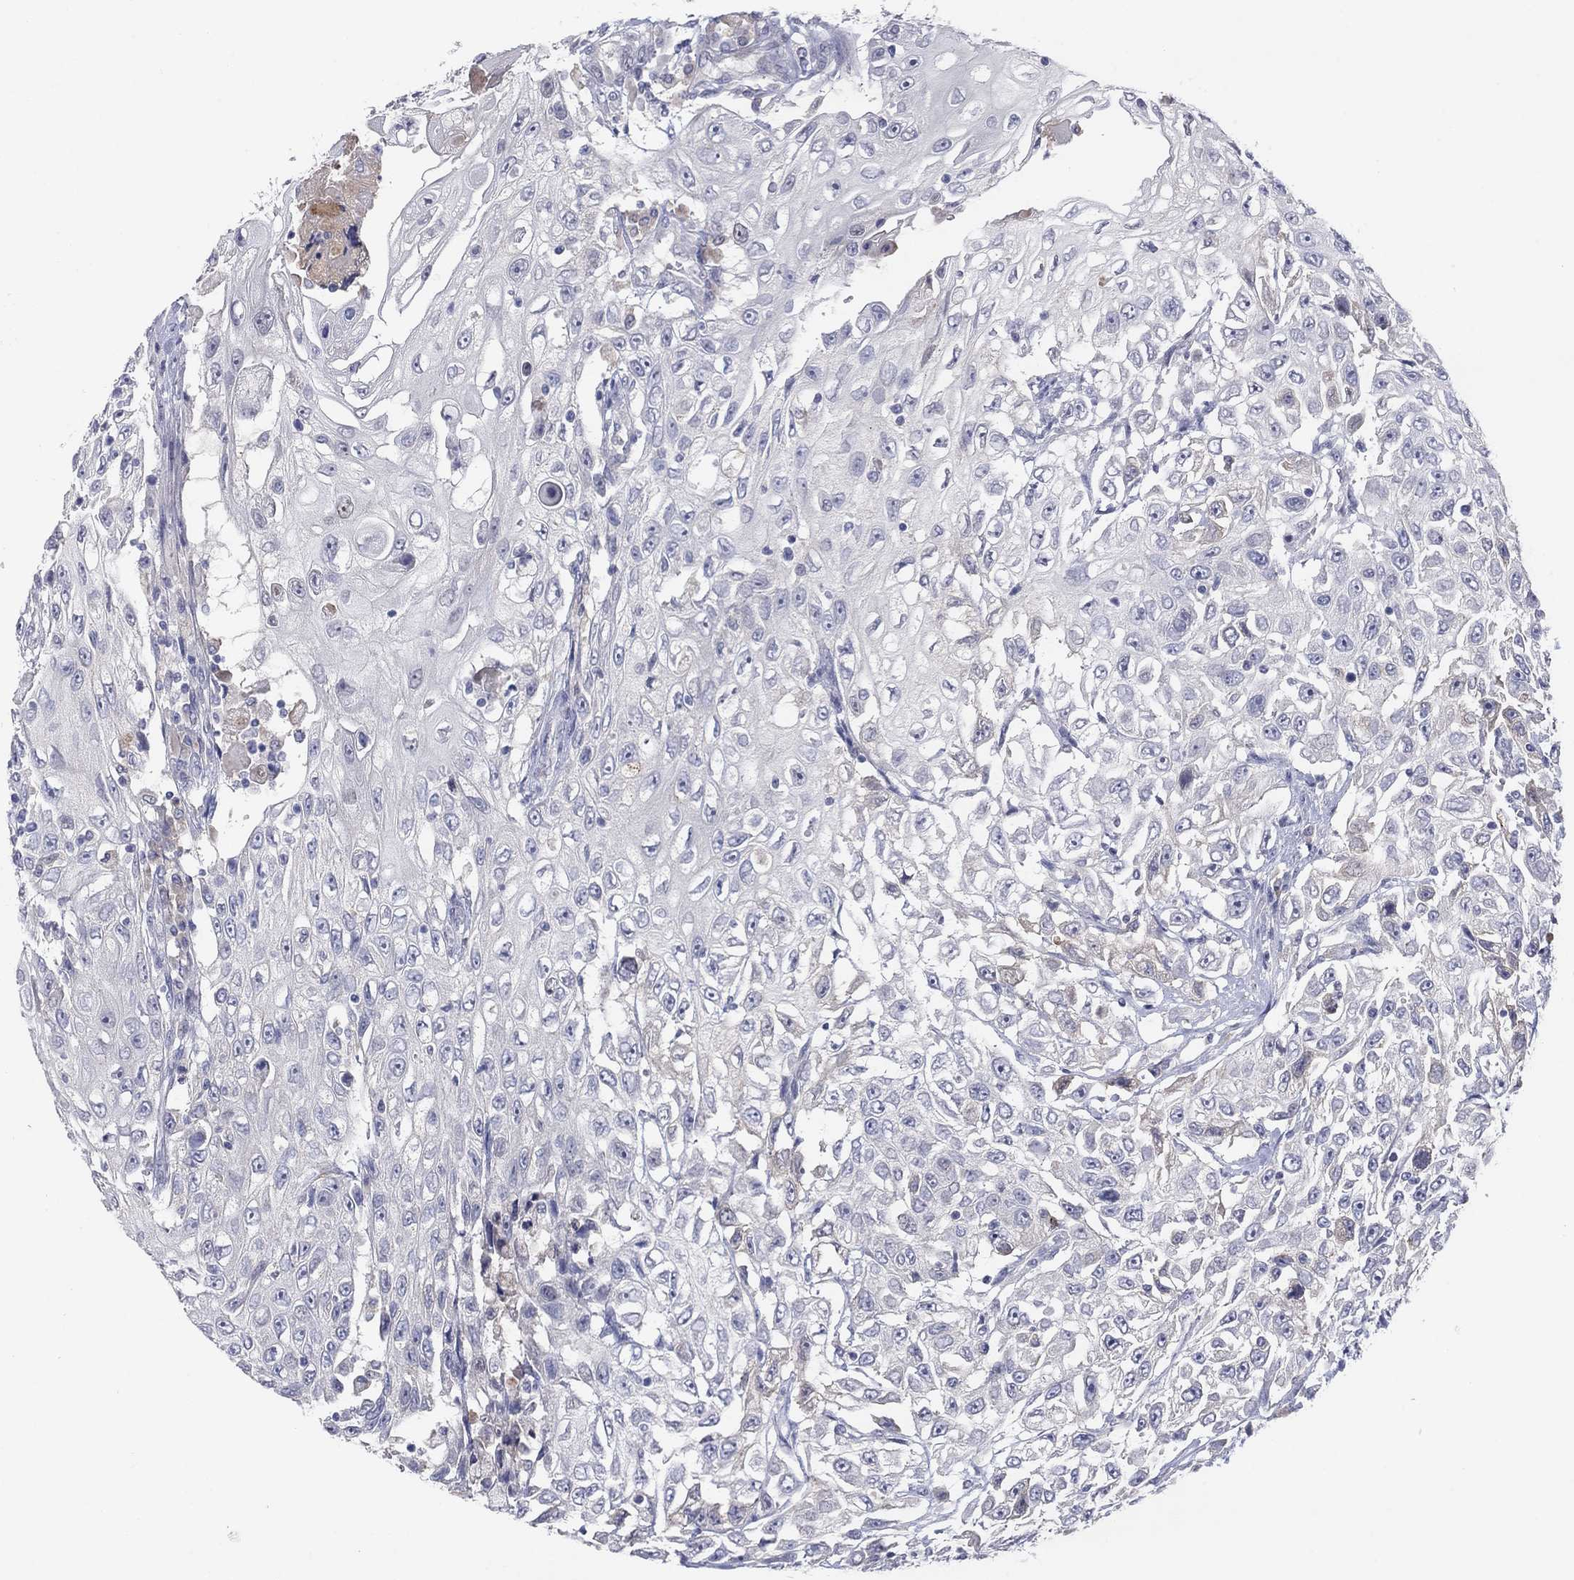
{"staining": {"intensity": "negative", "quantity": "none", "location": "none"}, "tissue": "urothelial cancer", "cell_type": "Tumor cells", "image_type": "cancer", "snomed": [{"axis": "morphology", "description": "Urothelial carcinoma, High grade"}, {"axis": "topography", "description": "Urinary bladder"}], "caption": "Urothelial cancer was stained to show a protein in brown. There is no significant expression in tumor cells. (DAB immunohistochemistry (IHC) visualized using brightfield microscopy, high magnification).", "gene": "AMN1", "patient": {"sex": "female", "age": 56}}